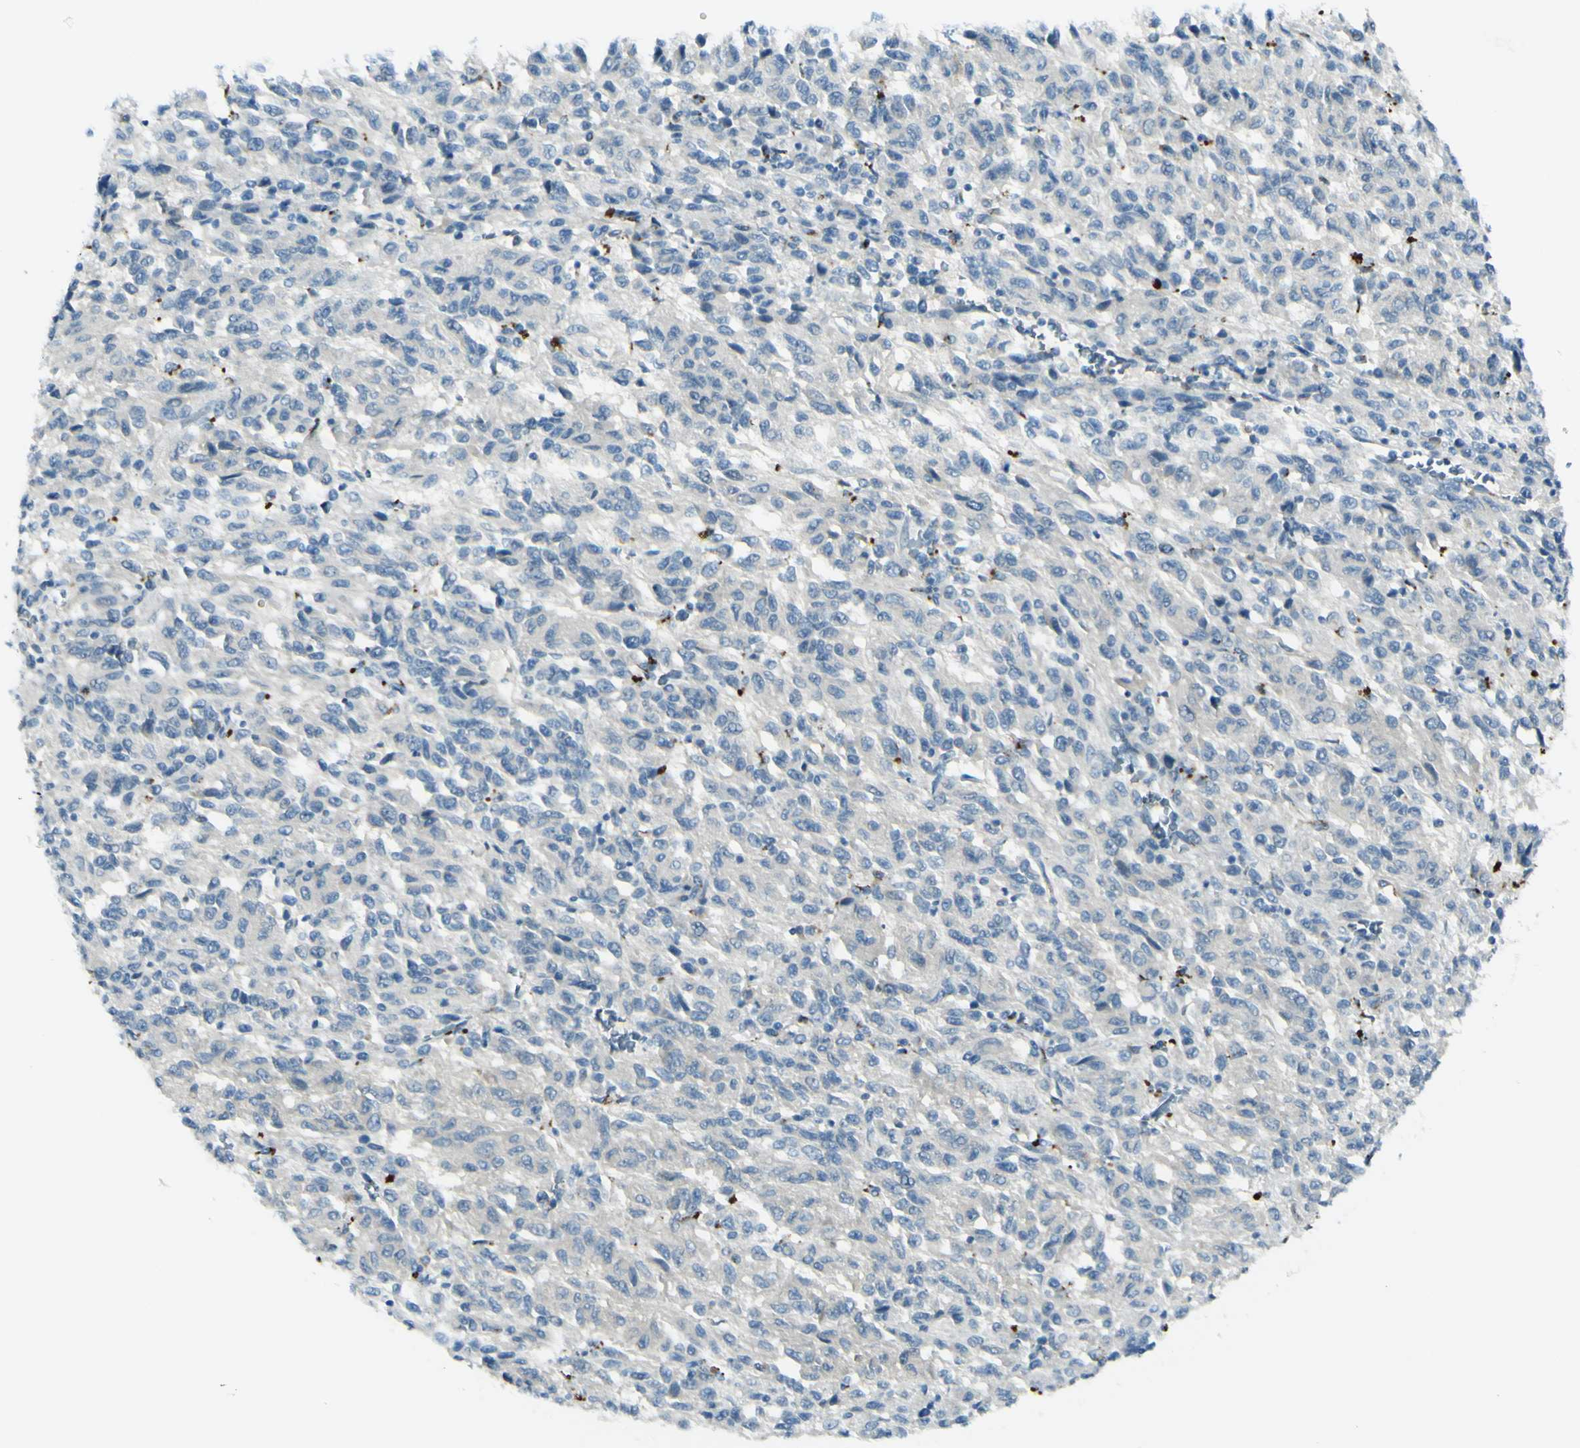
{"staining": {"intensity": "negative", "quantity": "none", "location": "none"}, "tissue": "melanoma", "cell_type": "Tumor cells", "image_type": "cancer", "snomed": [{"axis": "morphology", "description": "Malignant melanoma, Metastatic site"}, {"axis": "topography", "description": "Lung"}], "caption": "Tumor cells are negative for protein expression in human malignant melanoma (metastatic site).", "gene": "B4GALT1", "patient": {"sex": "male", "age": 64}}